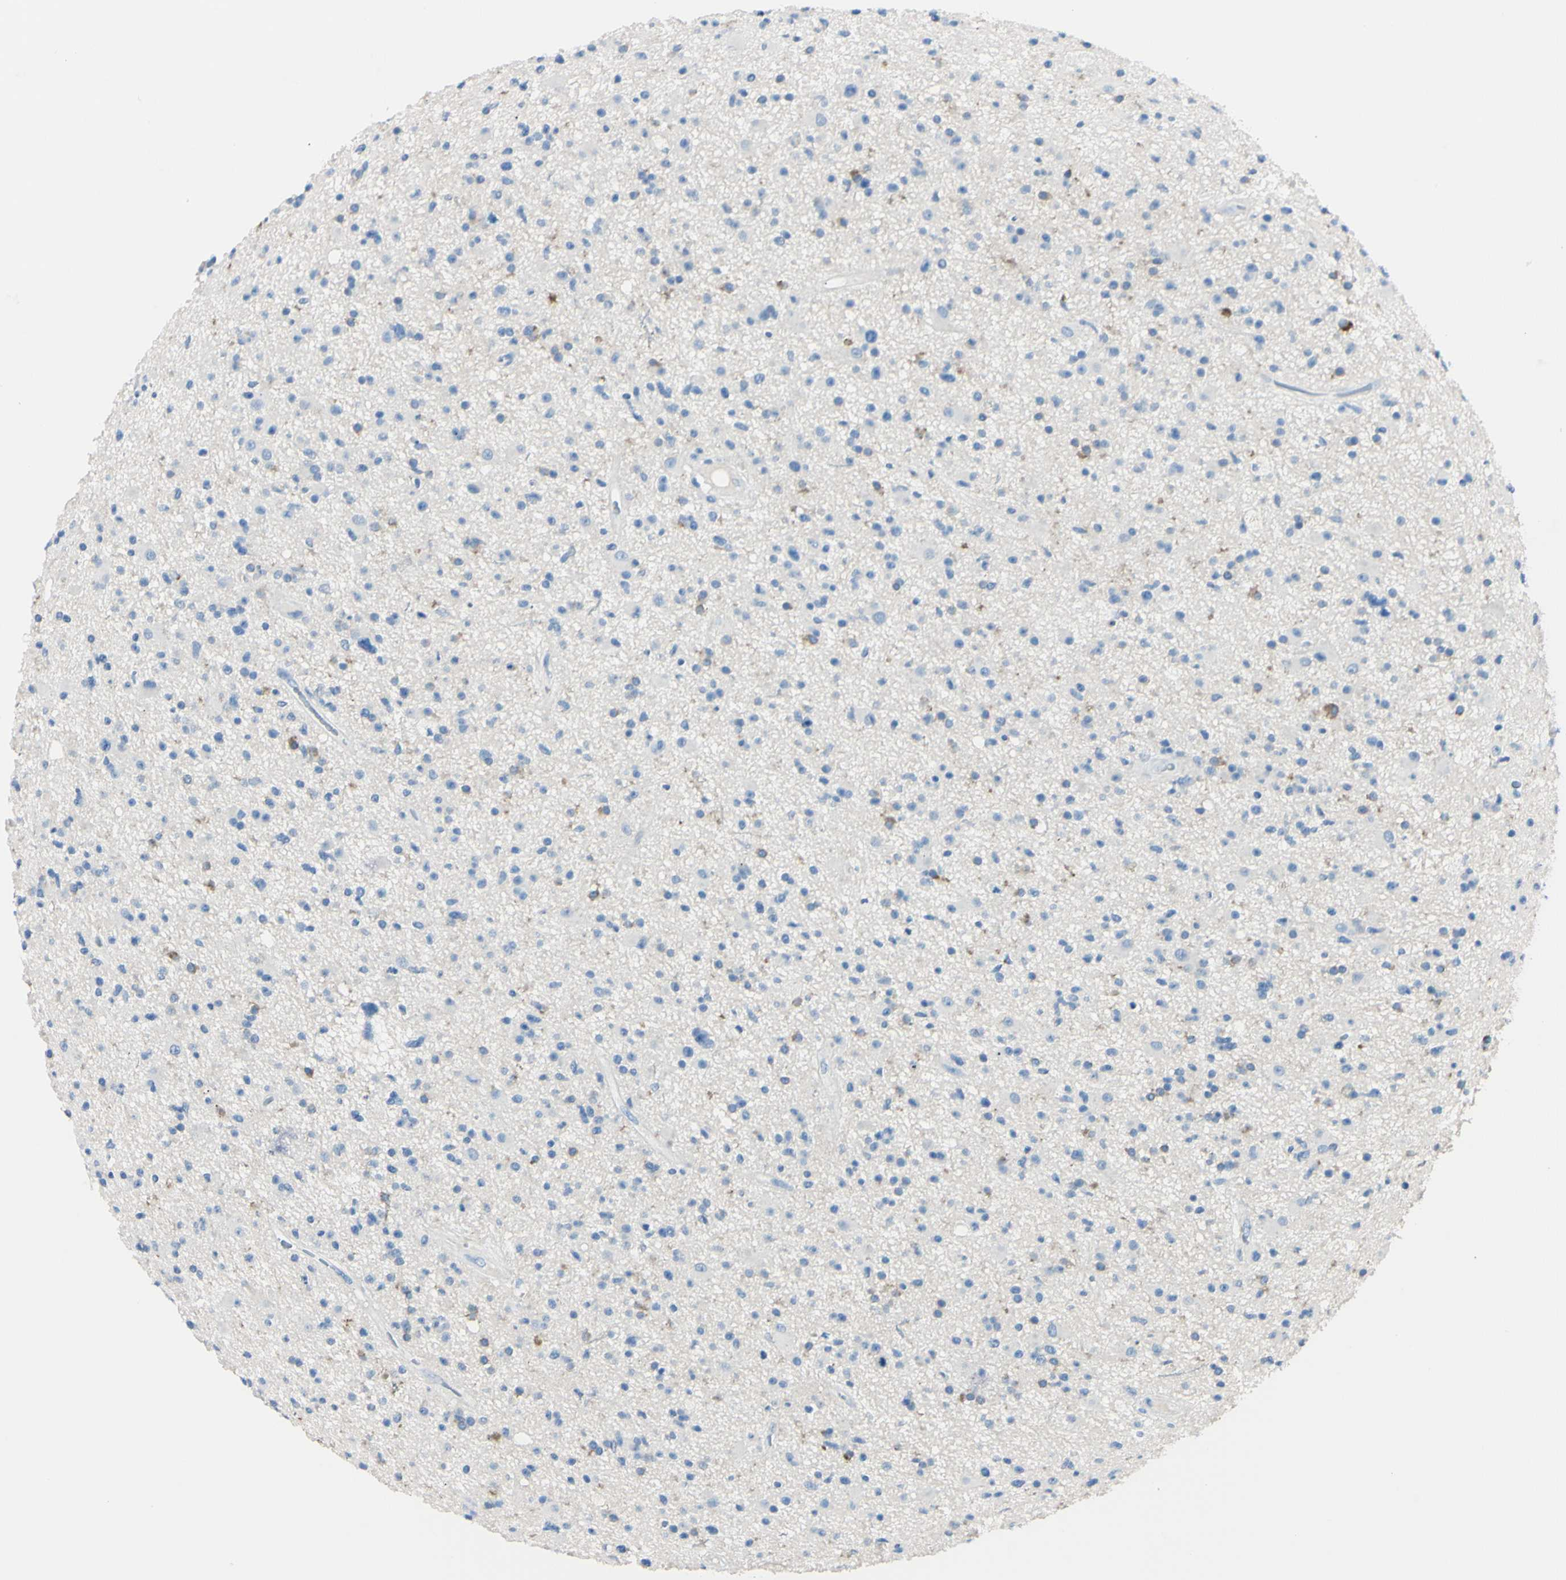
{"staining": {"intensity": "moderate", "quantity": "<25%", "location": "cytoplasmic/membranous"}, "tissue": "glioma", "cell_type": "Tumor cells", "image_type": "cancer", "snomed": [{"axis": "morphology", "description": "Glioma, malignant, High grade"}, {"axis": "topography", "description": "Brain"}], "caption": "An immunohistochemistry (IHC) image of tumor tissue is shown. Protein staining in brown highlights moderate cytoplasmic/membranous positivity in glioma within tumor cells.", "gene": "FOLH1", "patient": {"sex": "male", "age": 33}}